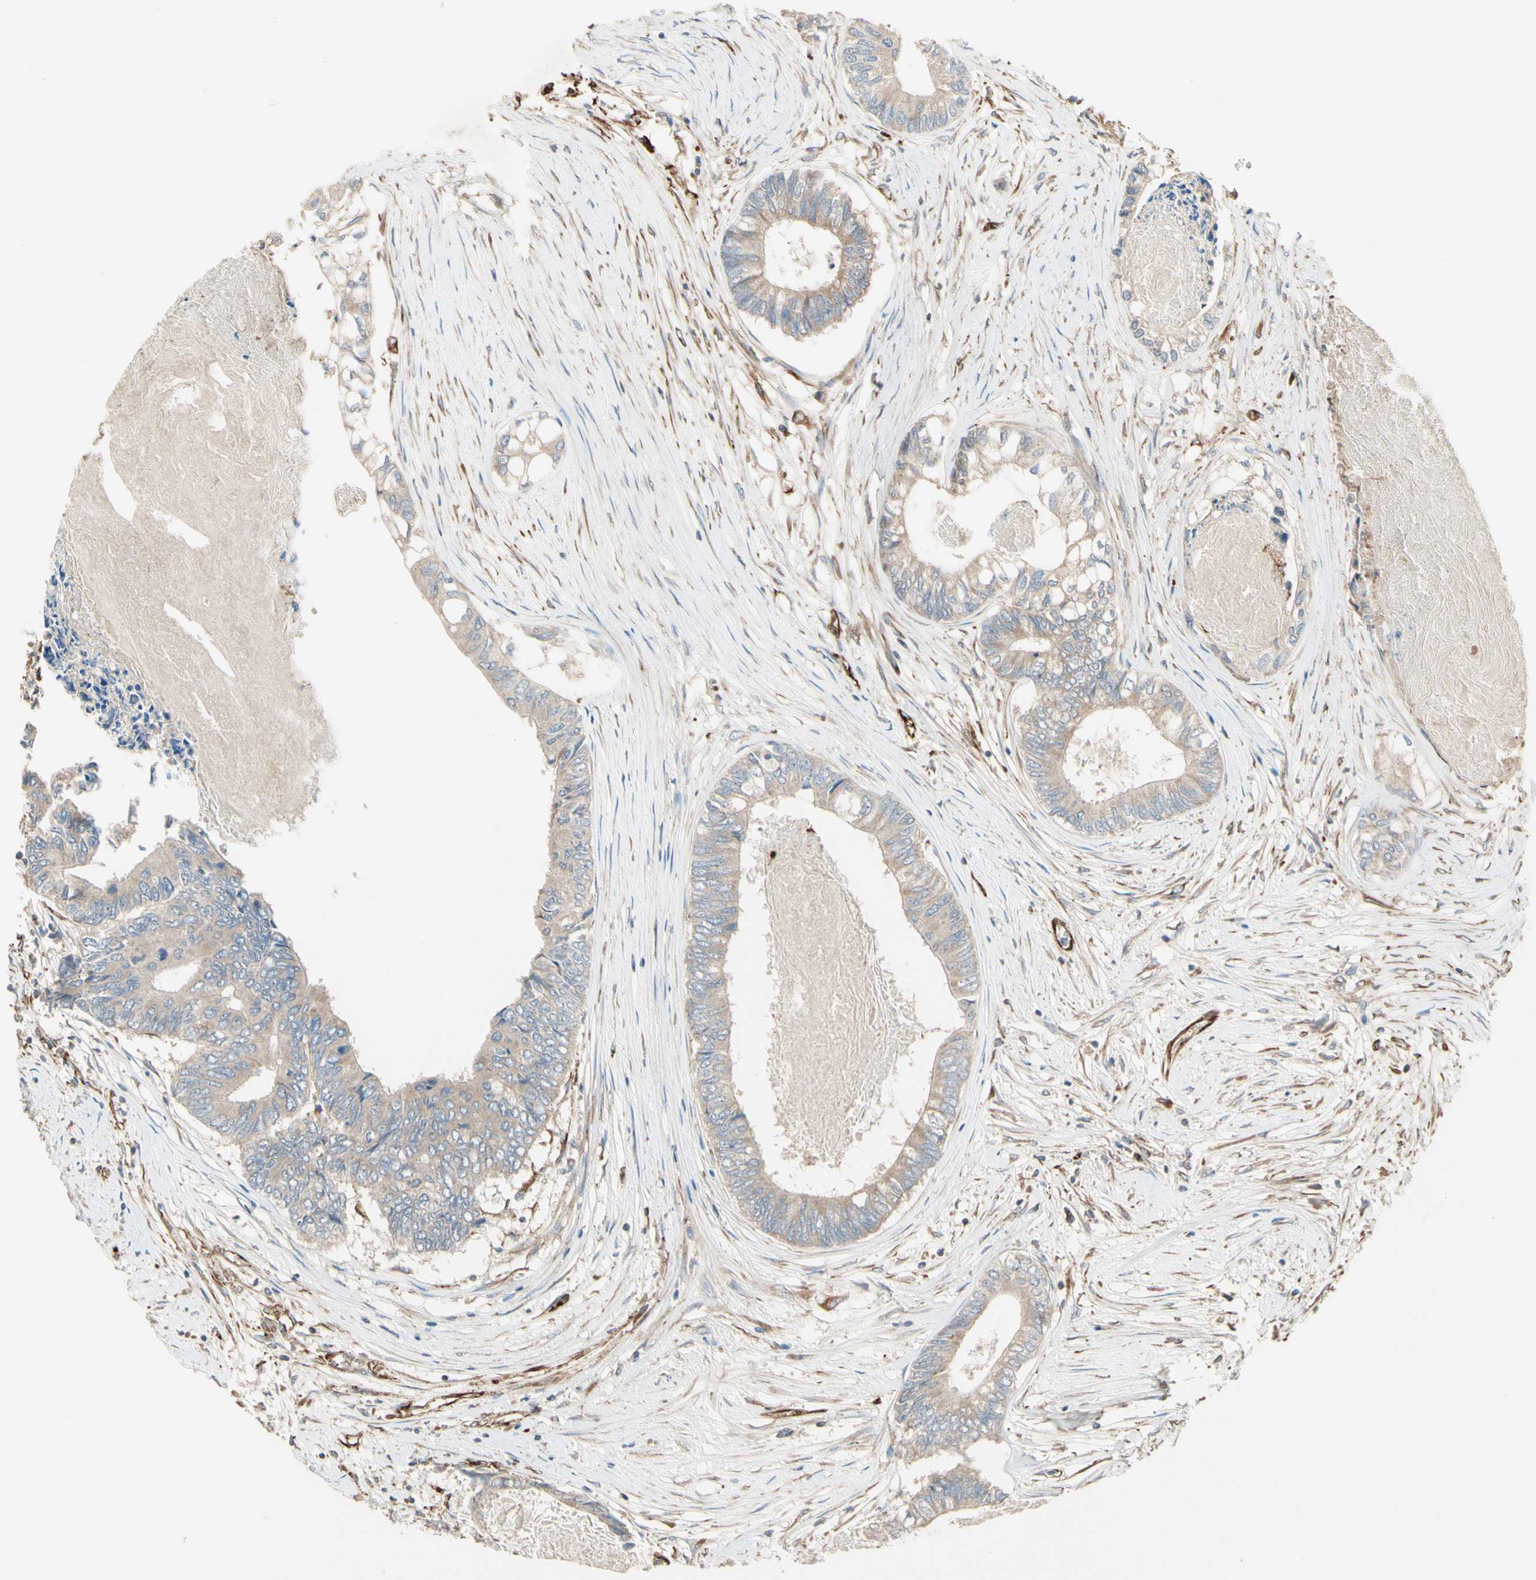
{"staining": {"intensity": "moderate", "quantity": ">75%", "location": "cytoplasmic/membranous"}, "tissue": "colorectal cancer", "cell_type": "Tumor cells", "image_type": "cancer", "snomed": [{"axis": "morphology", "description": "Adenocarcinoma, NOS"}, {"axis": "topography", "description": "Rectum"}], "caption": "This is an image of immunohistochemistry (IHC) staining of colorectal adenocarcinoma, which shows moderate staining in the cytoplasmic/membranous of tumor cells.", "gene": "TRAF2", "patient": {"sex": "male", "age": 63}}